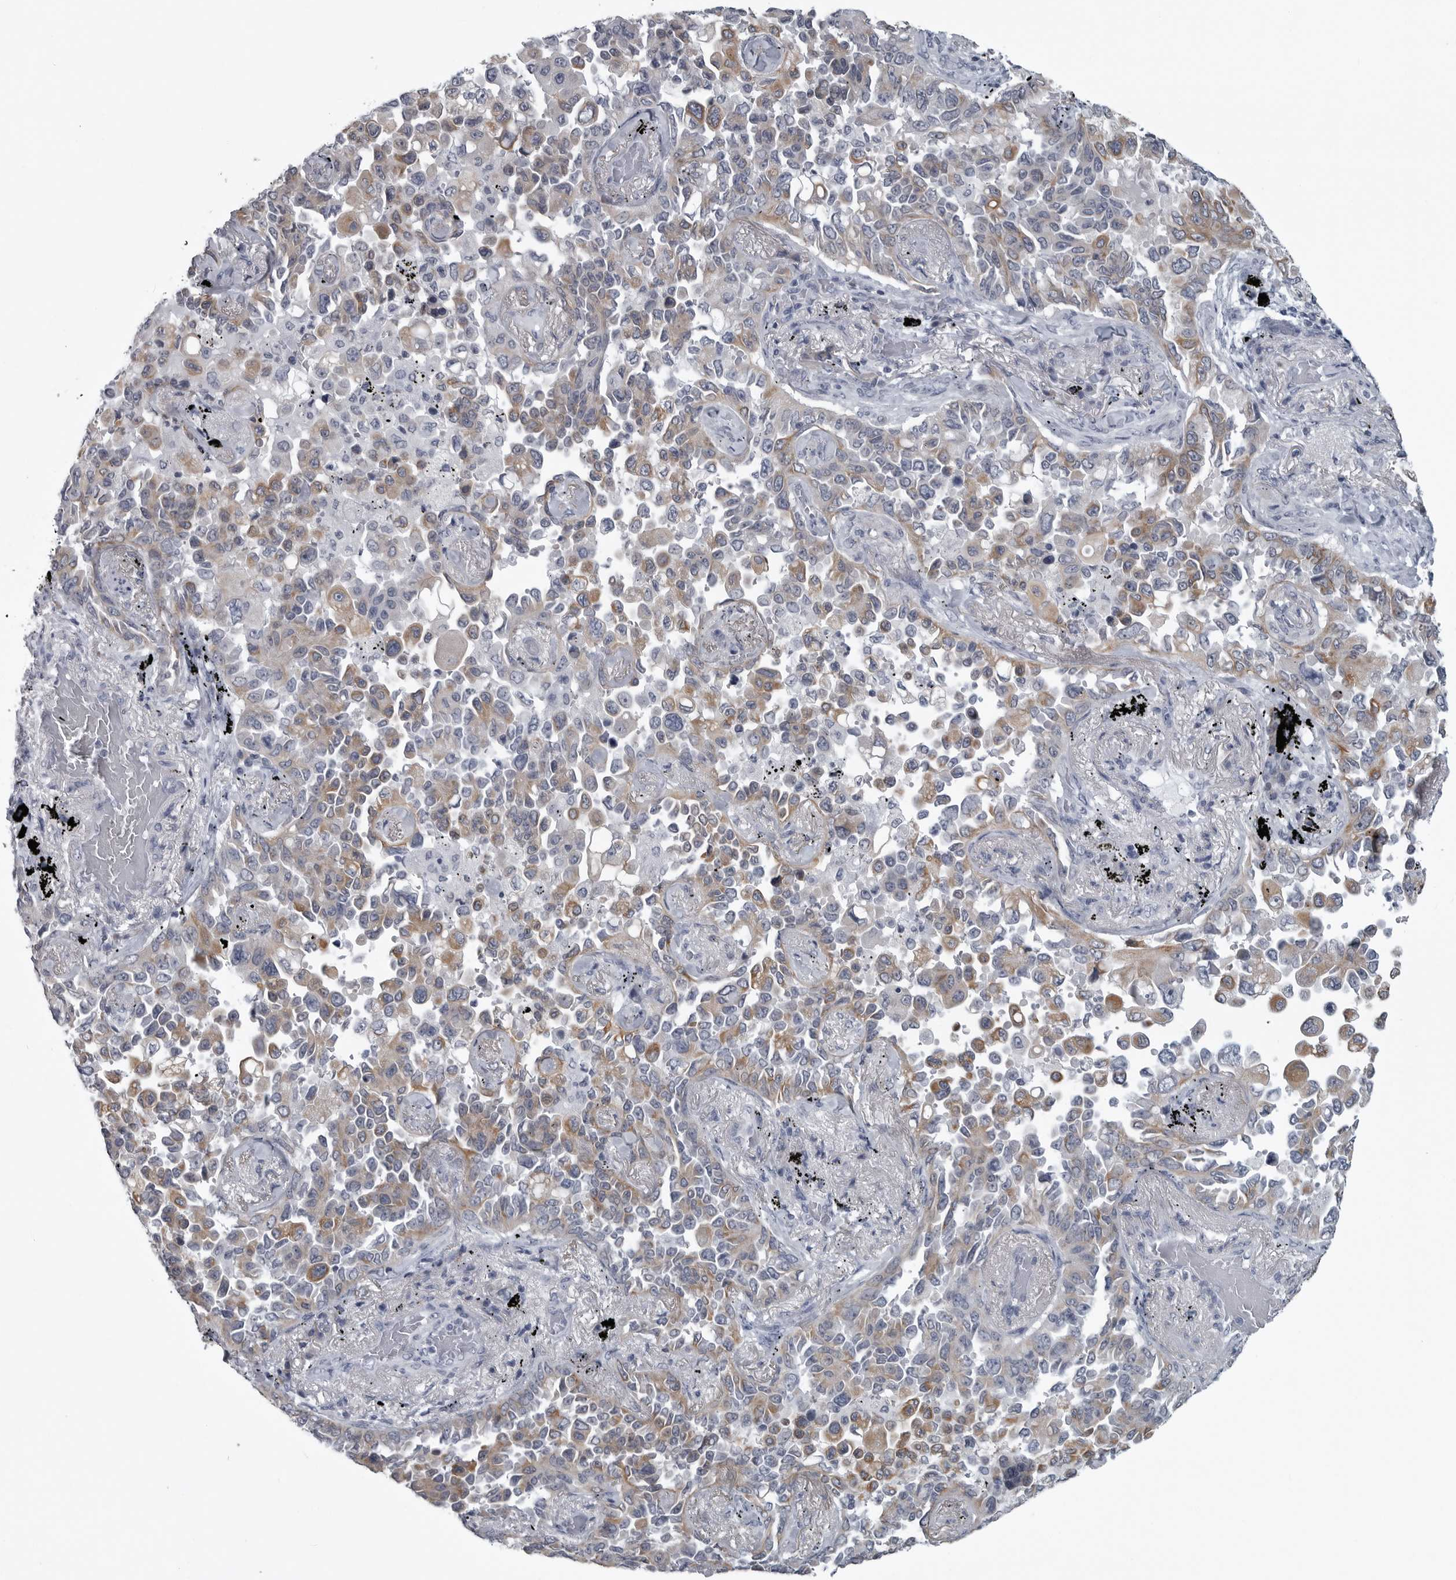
{"staining": {"intensity": "weak", "quantity": "25%-75%", "location": "cytoplasmic/membranous"}, "tissue": "lung cancer", "cell_type": "Tumor cells", "image_type": "cancer", "snomed": [{"axis": "morphology", "description": "Adenocarcinoma, NOS"}, {"axis": "topography", "description": "Lung"}], "caption": "The micrograph displays a brown stain indicating the presence of a protein in the cytoplasmic/membranous of tumor cells in adenocarcinoma (lung).", "gene": "MYOC", "patient": {"sex": "female", "age": 67}}